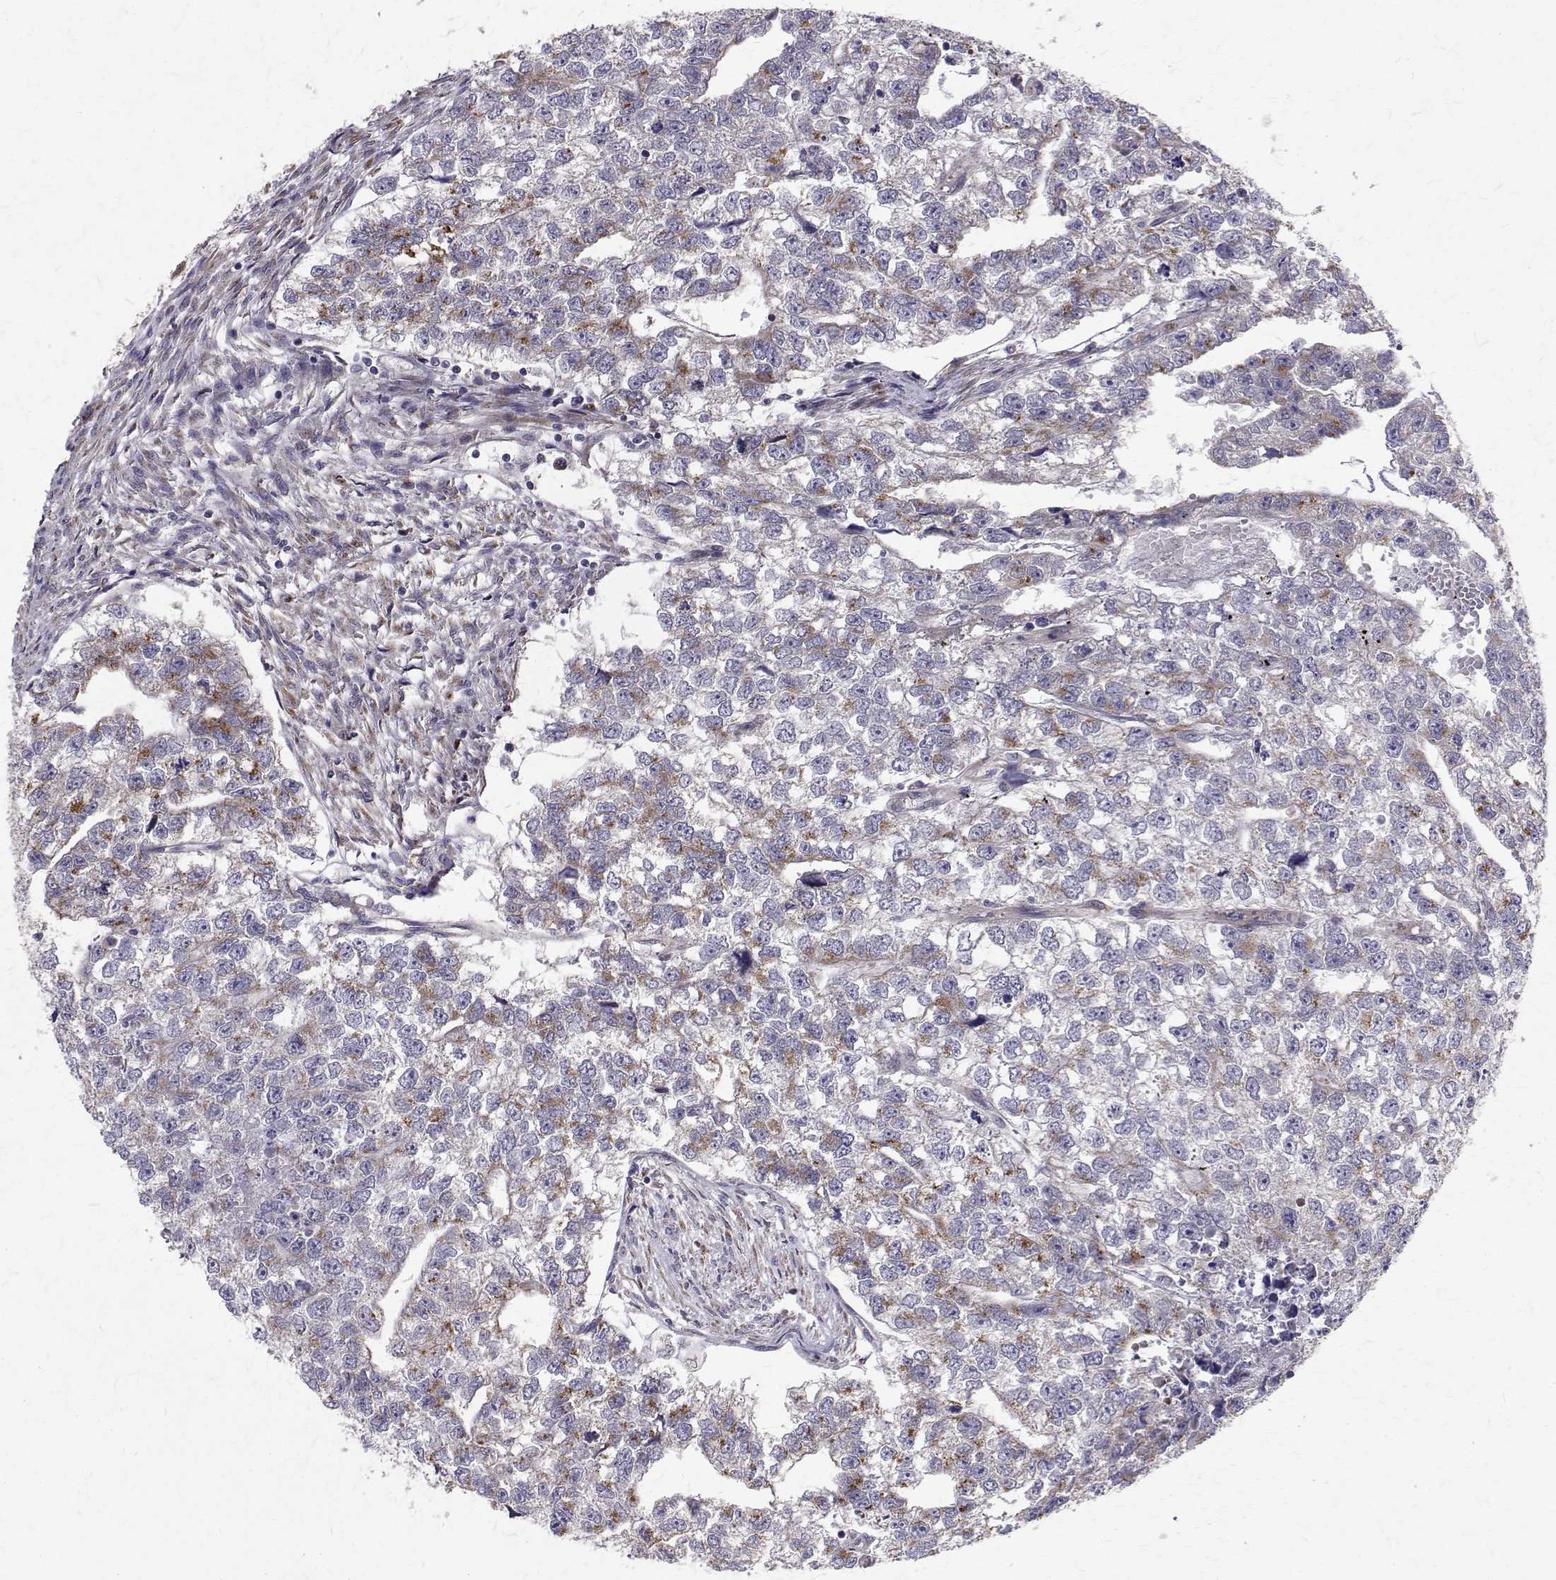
{"staining": {"intensity": "moderate", "quantity": "<25%", "location": "cytoplasmic/membranous"}, "tissue": "testis cancer", "cell_type": "Tumor cells", "image_type": "cancer", "snomed": [{"axis": "morphology", "description": "Carcinoma, Embryonal, NOS"}, {"axis": "morphology", "description": "Teratoma, malignant, NOS"}, {"axis": "topography", "description": "Testis"}], "caption": "Testis embryonal carcinoma tissue displays moderate cytoplasmic/membranous expression in about <25% of tumor cells, visualized by immunohistochemistry.", "gene": "ARFGAP1", "patient": {"sex": "male", "age": 44}}